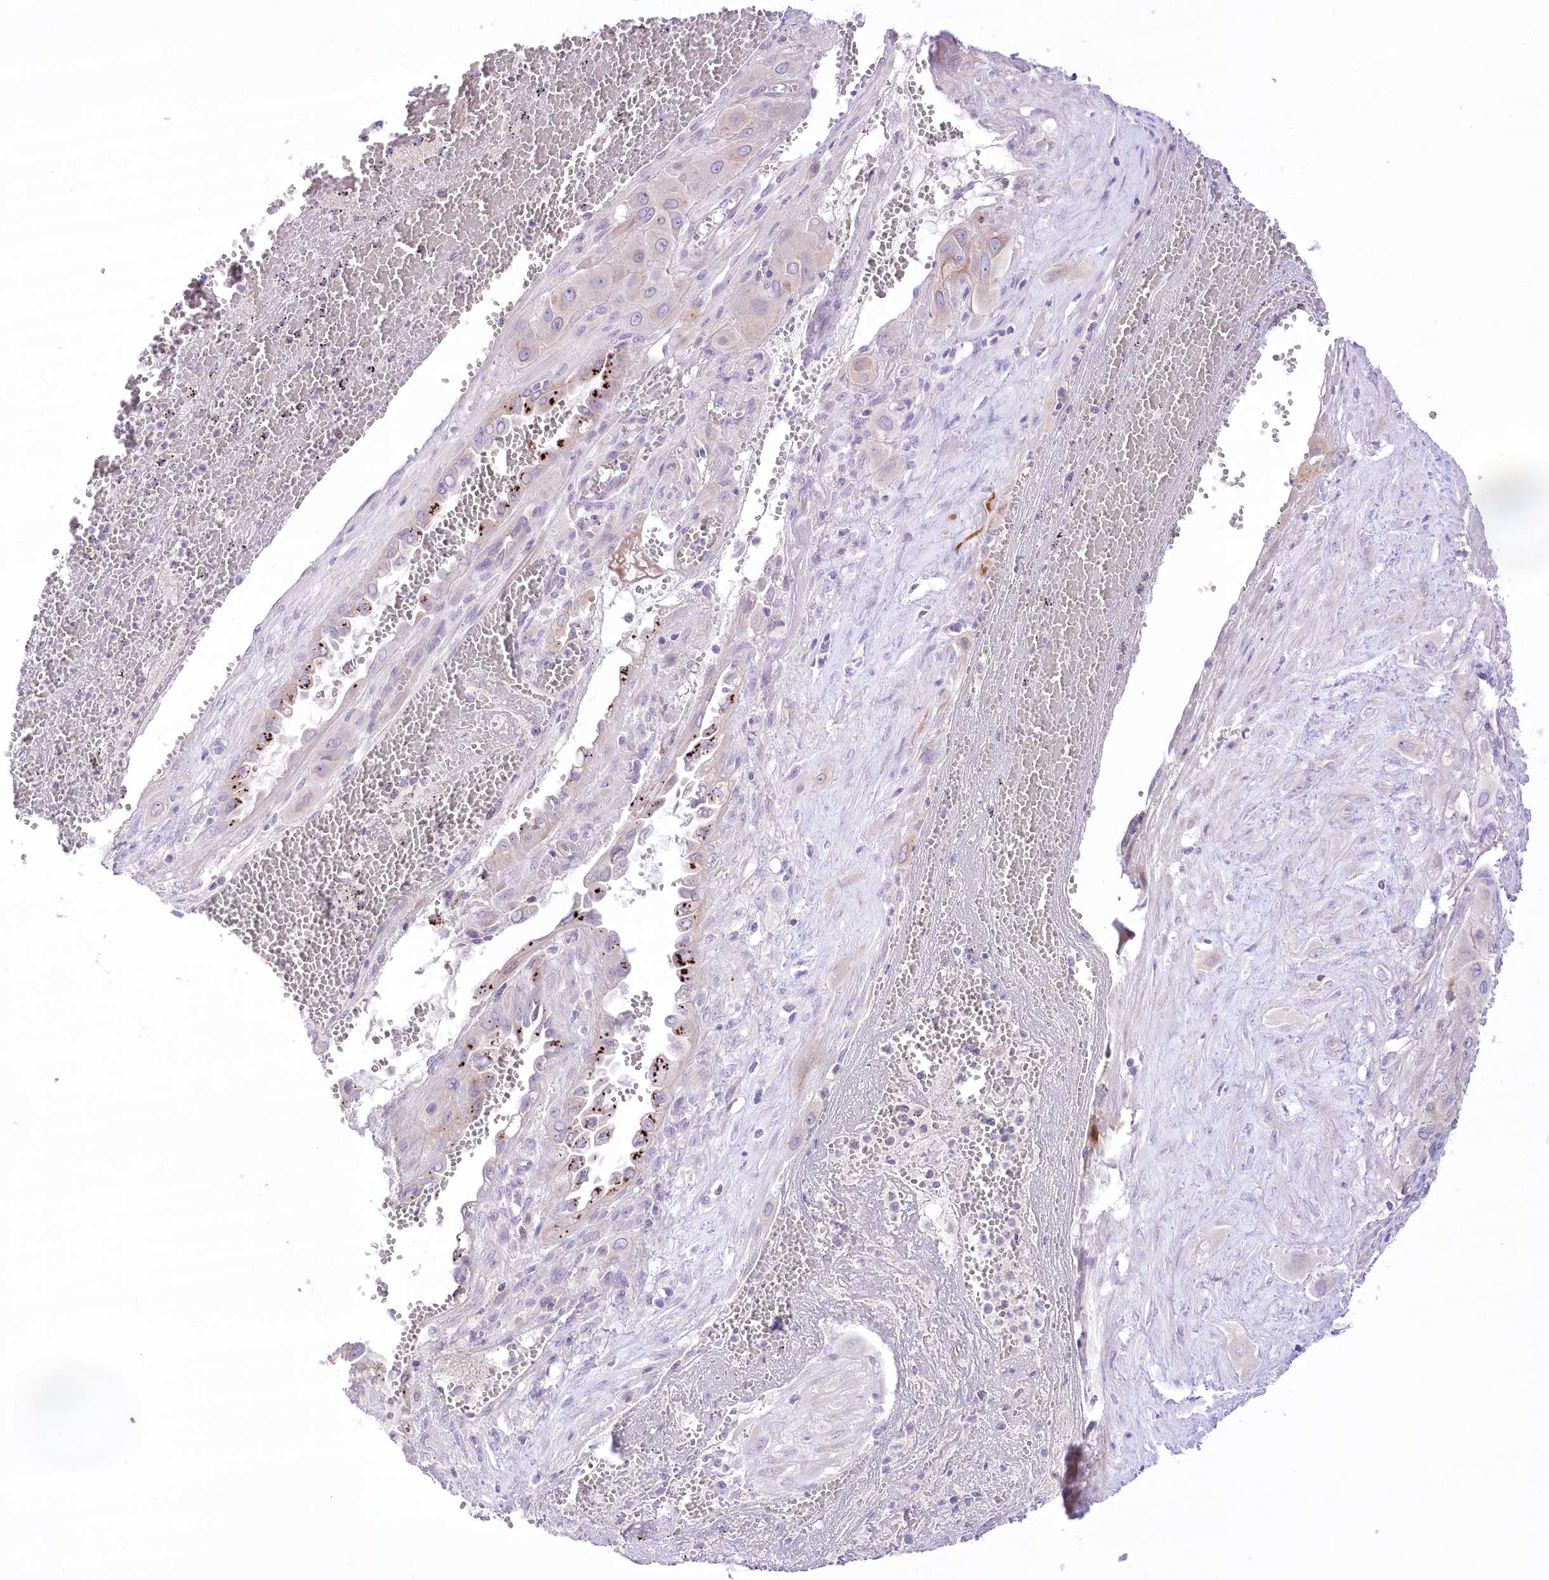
{"staining": {"intensity": "weak", "quantity": "<25%", "location": "cytoplasmic/membranous"}, "tissue": "cervical cancer", "cell_type": "Tumor cells", "image_type": "cancer", "snomed": [{"axis": "morphology", "description": "Squamous cell carcinoma, NOS"}, {"axis": "topography", "description": "Cervix"}], "caption": "Tumor cells are negative for protein expression in human cervical squamous cell carcinoma.", "gene": "HELT", "patient": {"sex": "female", "age": 34}}